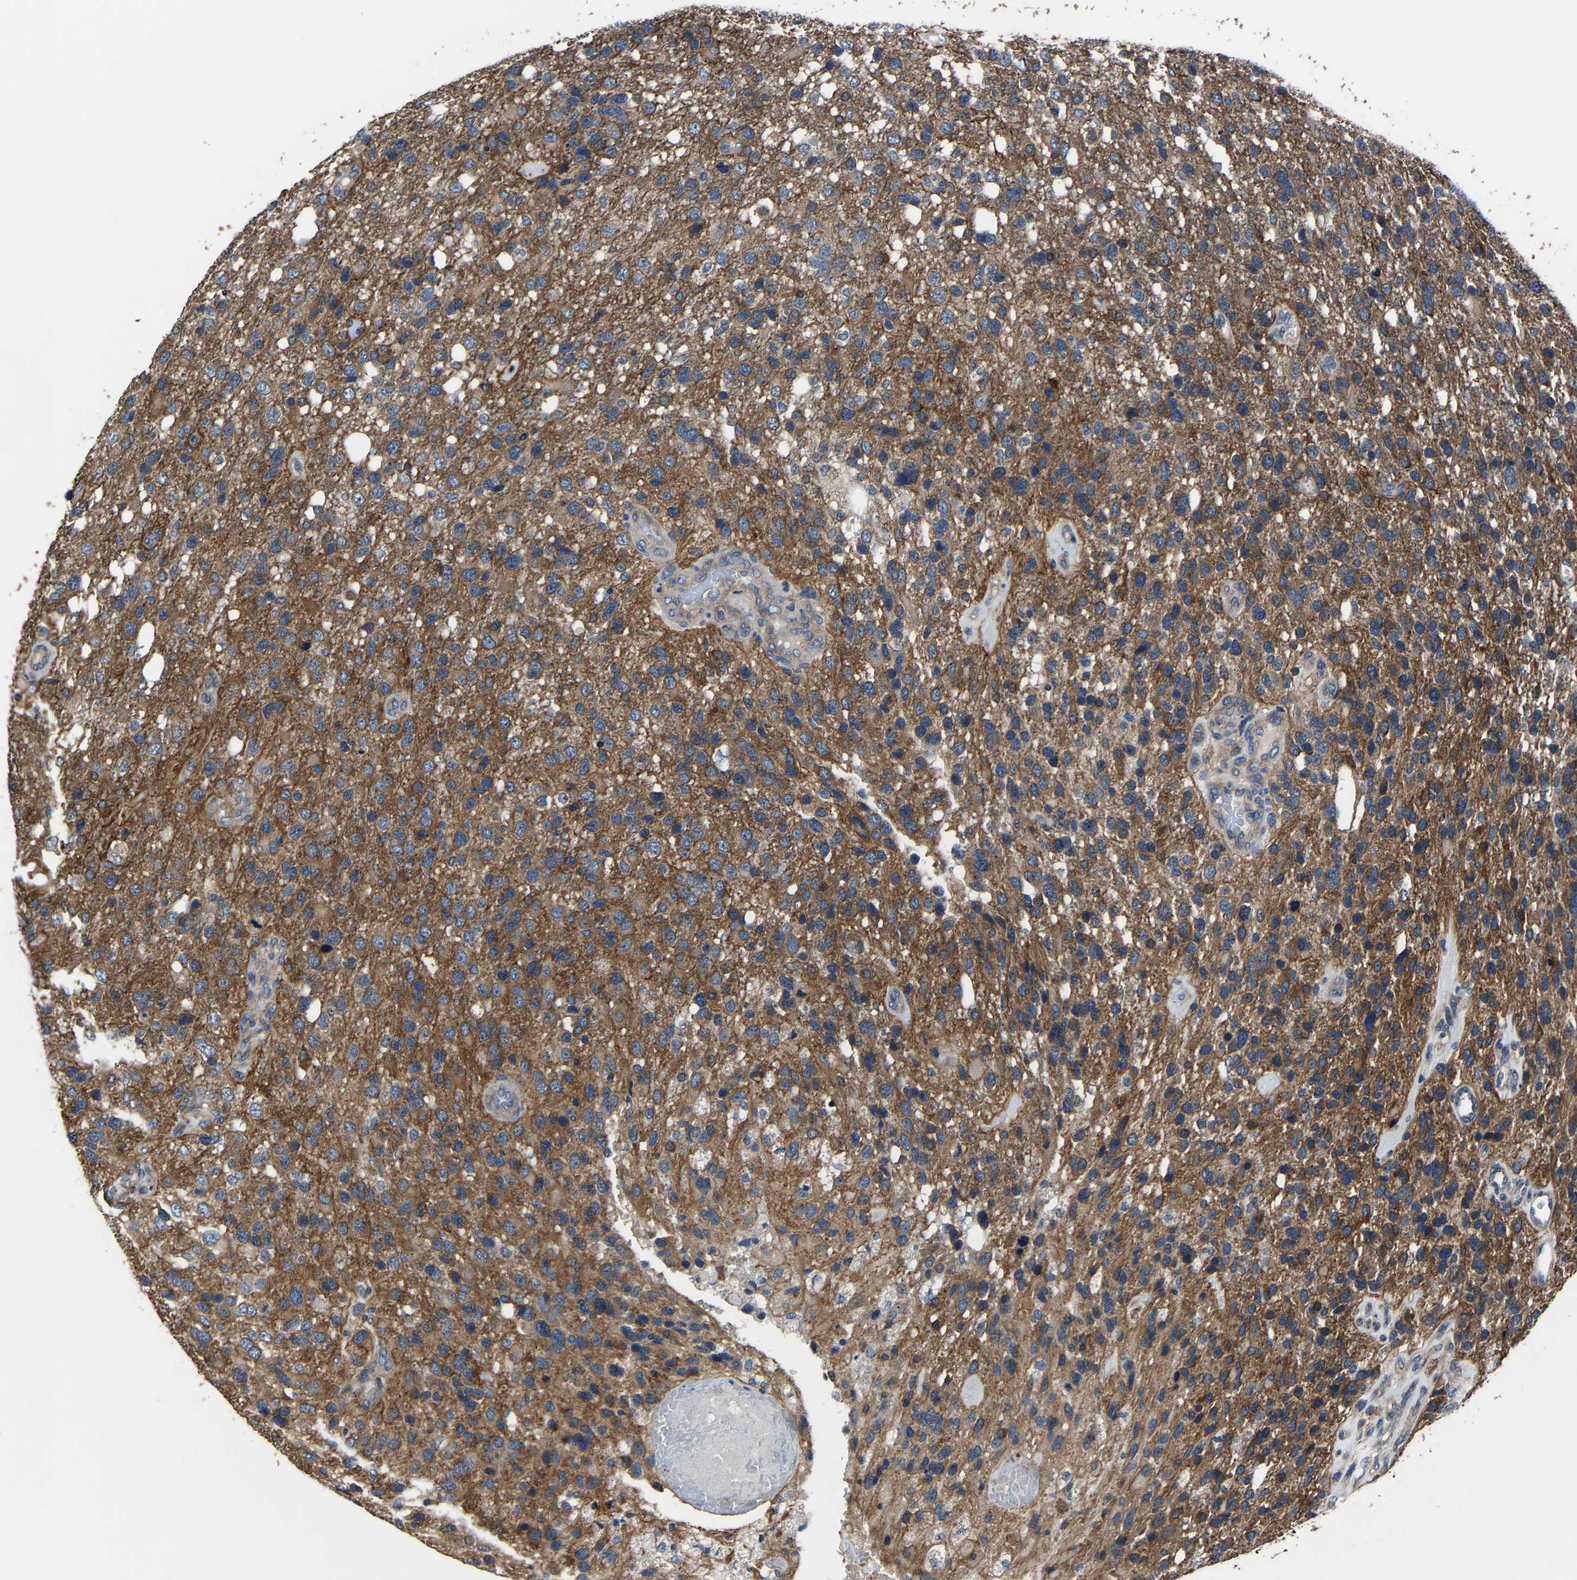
{"staining": {"intensity": "moderate", "quantity": ">75%", "location": "cytoplasmic/membranous"}, "tissue": "glioma", "cell_type": "Tumor cells", "image_type": "cancer", "snomed": [{"axis": "morphology", "description": "Glioma, malignant, High grade"}, {"axis": "topography", "description": "Brain"}], "caption": "DAB (3,3'-diaminobenzidine) immunohistochemical staining of human glioma demonstrates moderate cytoplasmic/membranous protein staining in approximately >75% of tumor cells.", "gene": "KIAA1958", "patient": {"sex": "female", "age": 58}}